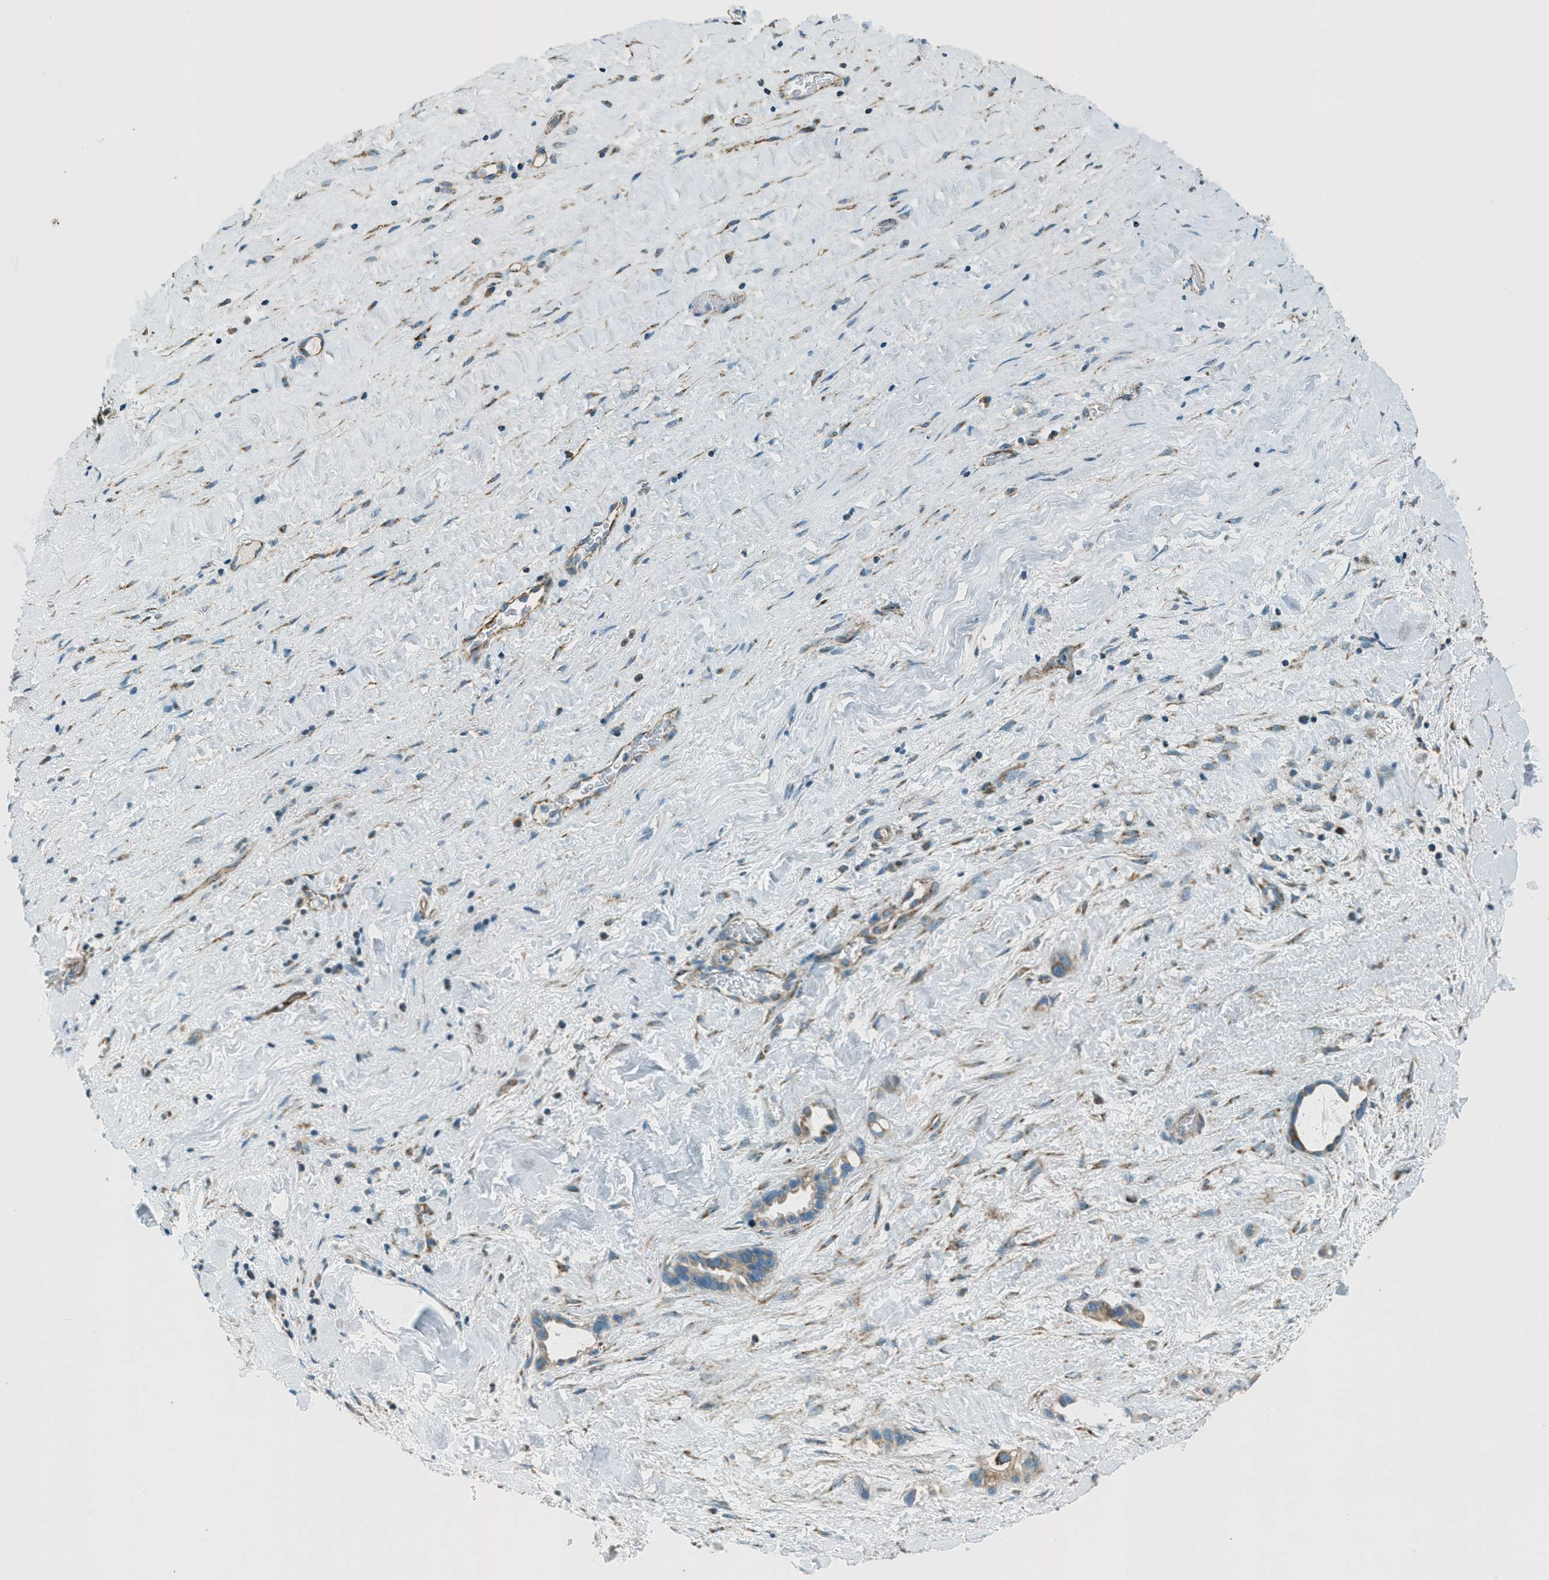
{"staining": {"intensity": "weak", "quantity": "25%-75%", "location": "cytoplasmic/membranous"}, "tissue": "liver cancer", "cell_type": "Tumor cells", "image_type": "cancer", "snomed": [{"axis": "morphology", "description": "Cholangiocarcinoma"}, {"axis": "topography", "description": "Liver"}], "caption": "Immunohistochemical staining of human liver cholangiocarcinoma demonstrates weak cytoplasmic/membranous protein staining in approximately 25%-75% of tumor cells. (DAB IHC with brightfield microscopy, high magnification).", "gene": "CHST15", "patient": {"sex": "female", "age": 65}}